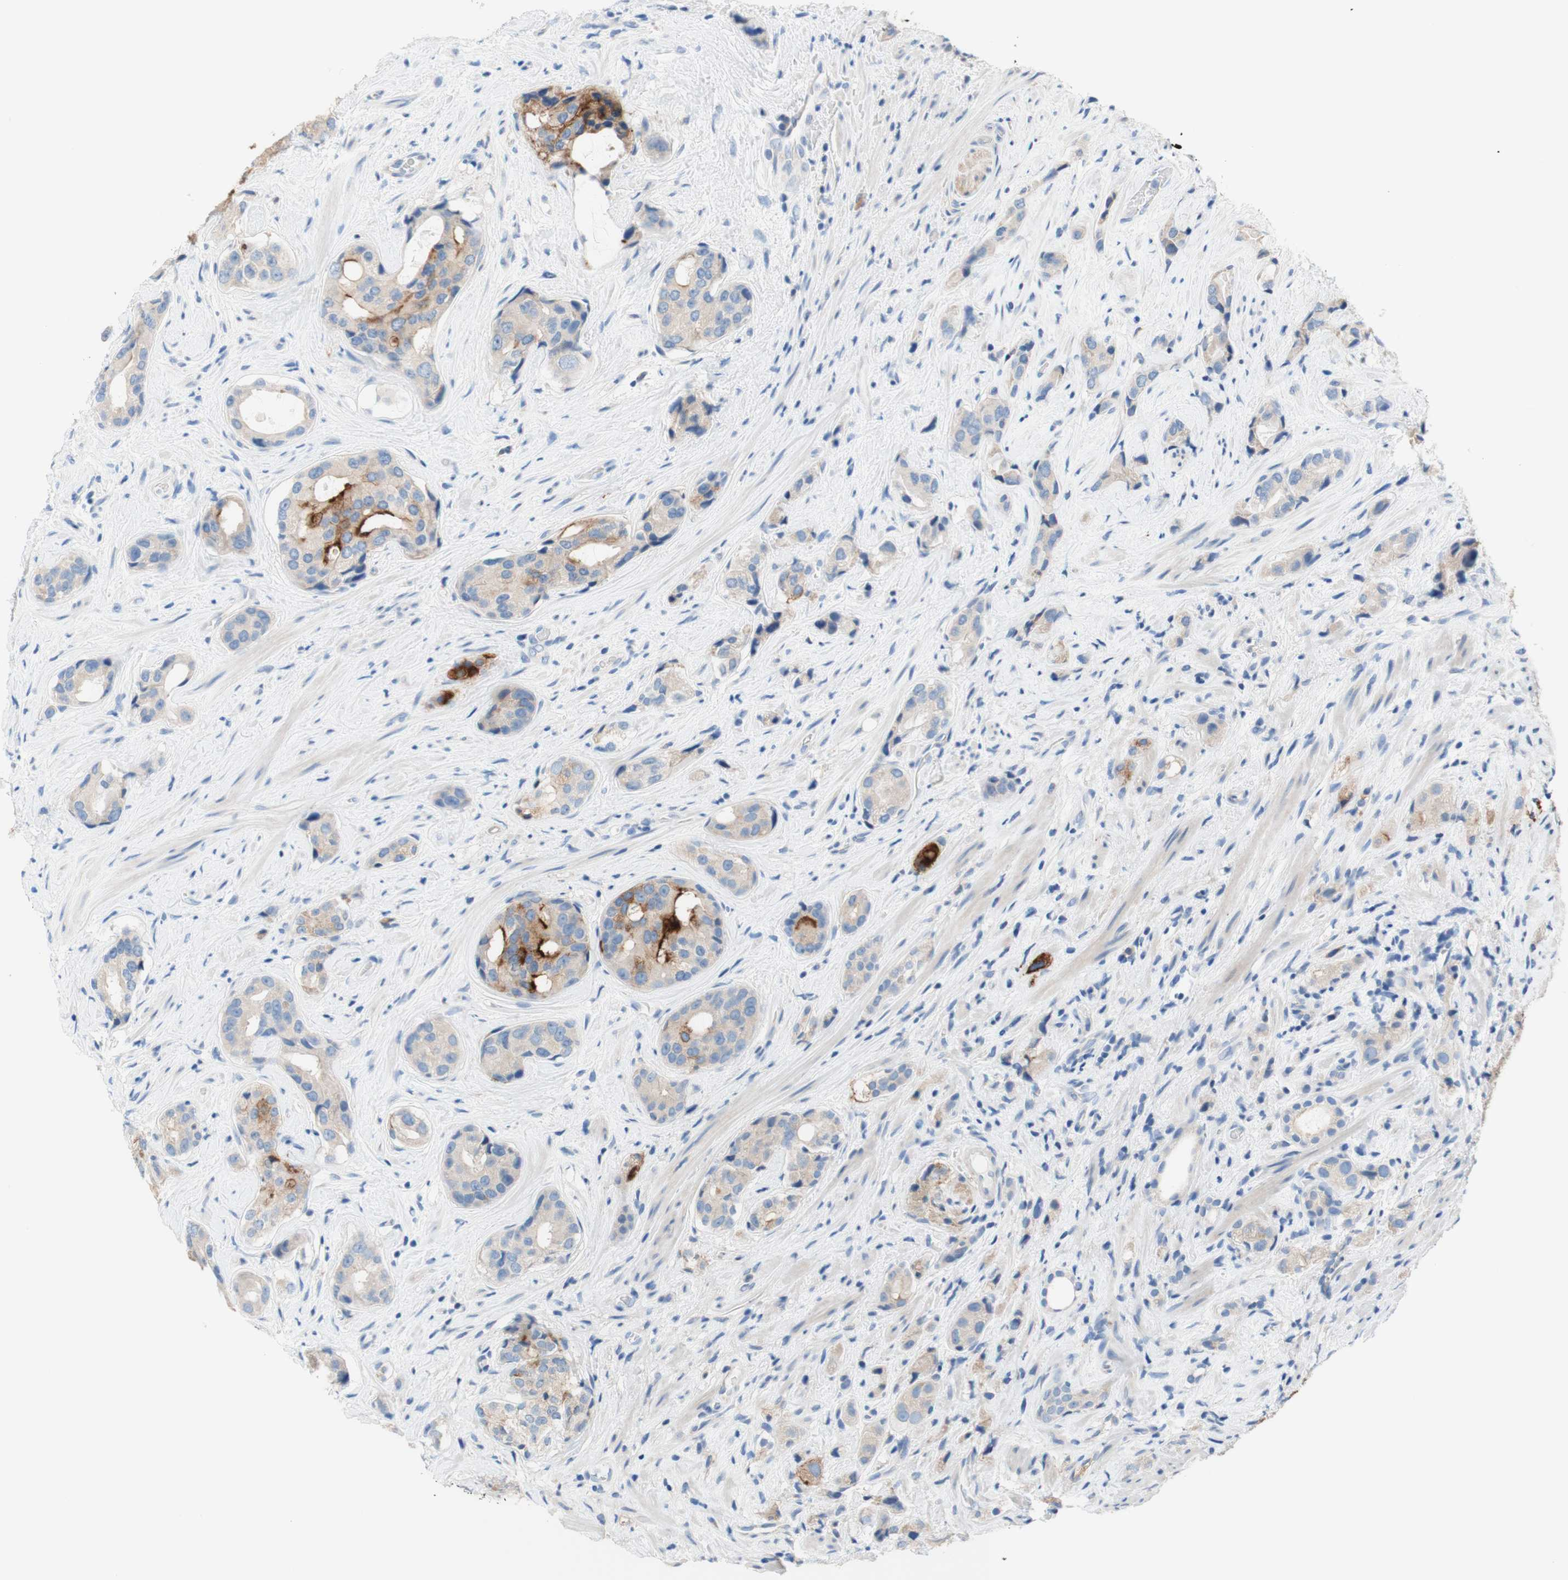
{"staining": {"intensity": "strong", "quantity": "<25%", "location": "cytoplasmic/membranous"}, "tissue": "prostate cancer", "cell_type": "Tumor cells", "image_type": "cancer", "snomed": [{"axis": "morphology", "description": "Adenocarcinoma, High grade"}, {"axis": "topography", "description": "Prostate"}], "caption": "About <25% of tumor cells in human prostate high-grade adenocarcinoma exhibit strong cytoplasmic/membranous protein staining as visualized by brown immunohistochemical staining.", "gene": "F3", "patient": {"sex": "male", "age": 71}}